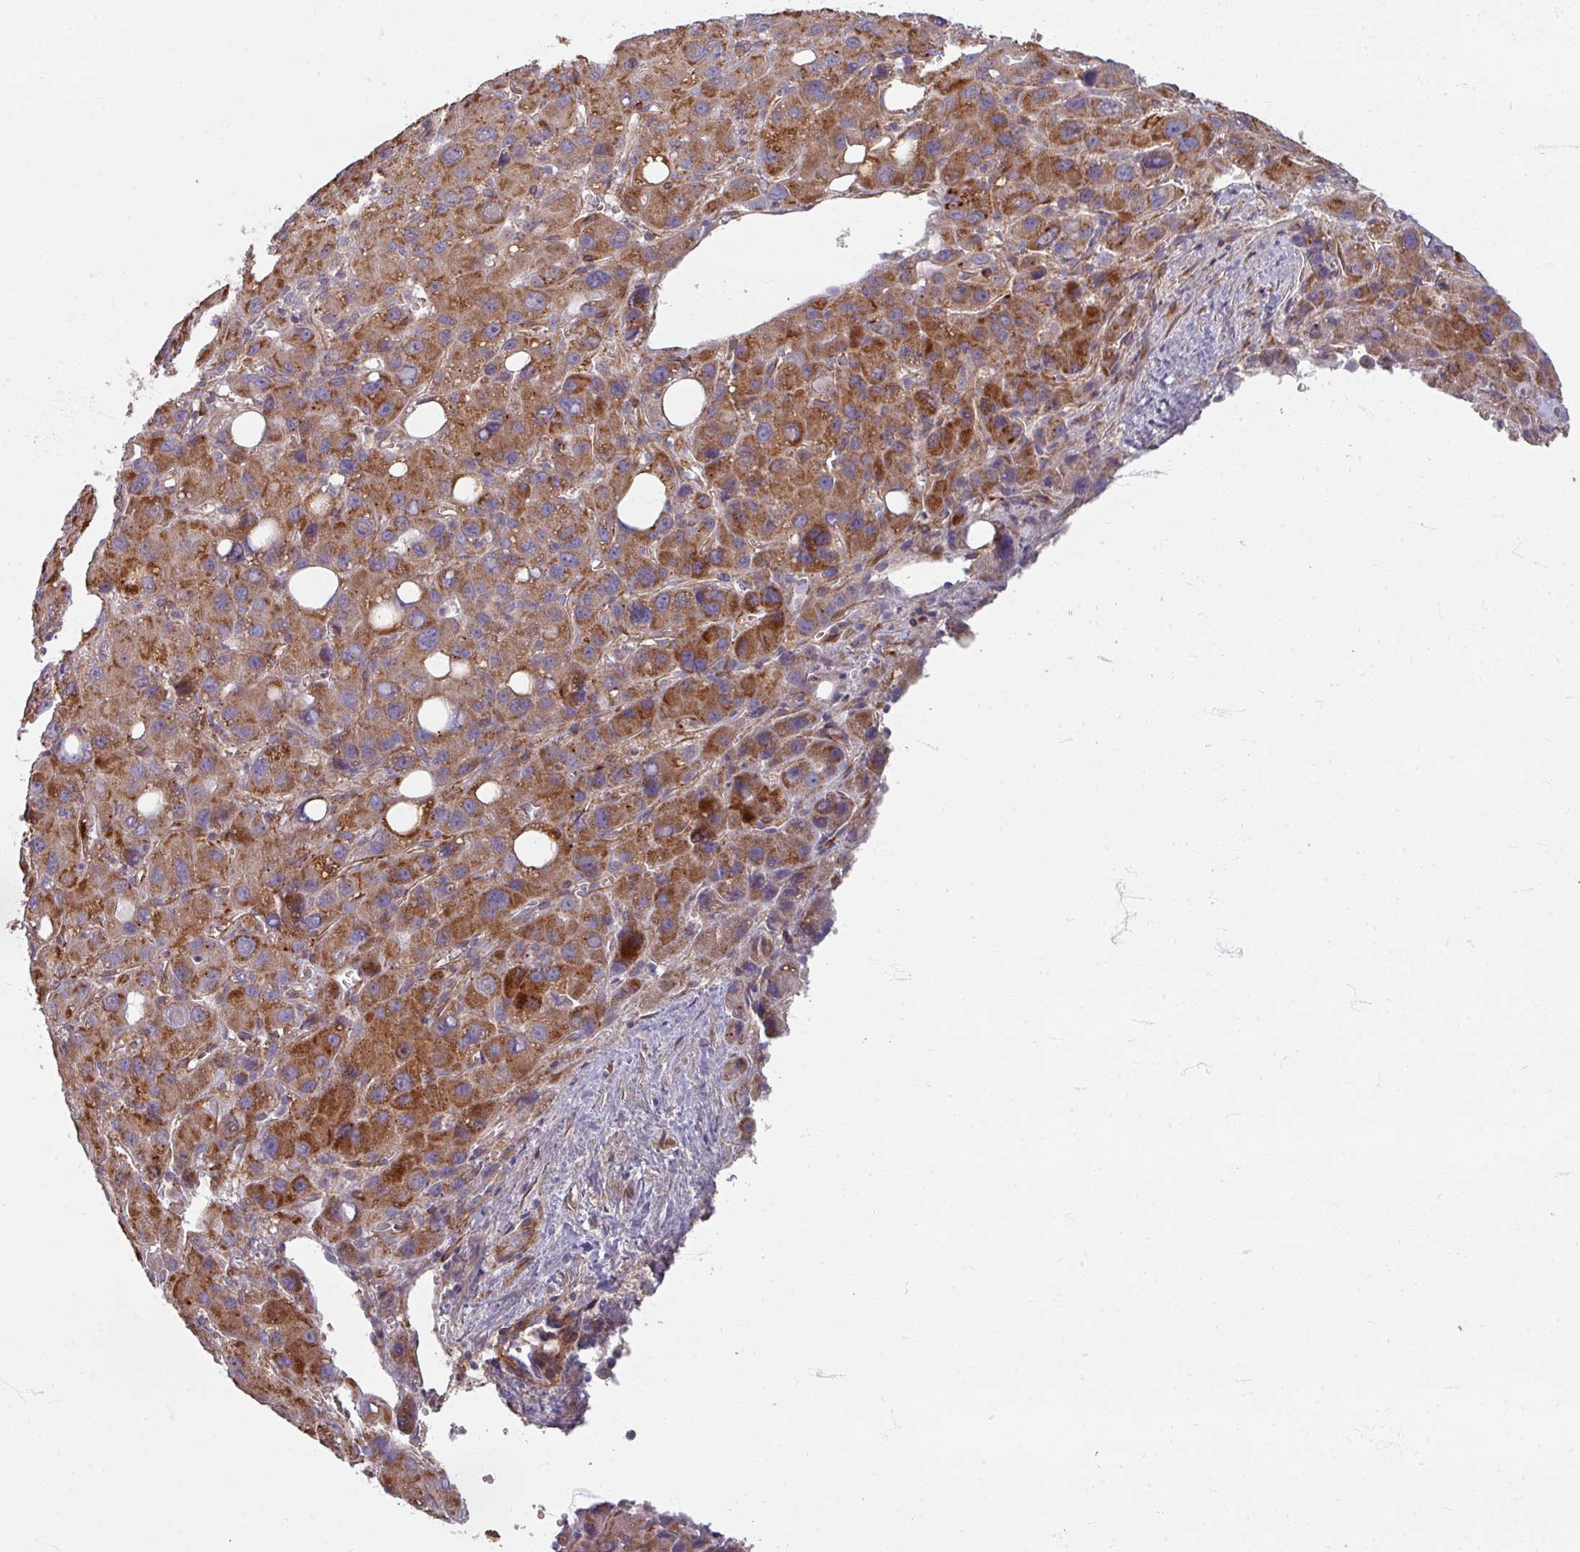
{"staining": {"intensity": "moderate", "quantity": ">75%", "location": "cytoplasmic/membranous"}, "tissue": "liver cancer", "cell_type": "Tumor cells", "image_type": "cancer", "snomed": [{"axis": "morphology", "description": "Carcinoma, Hepatocellular, NOS"}, {"axis": "topography", "description": "Liver"}], "caption": "The micrograph shows immunohistochemical staining of liver hepatocellular carcinoma. There is moderate cytoplasmic/membranous staining is seen in about >75% of tumor cells.", "gene": "GABARAPL1", "patient": {"sex": "male", "age": 55}}